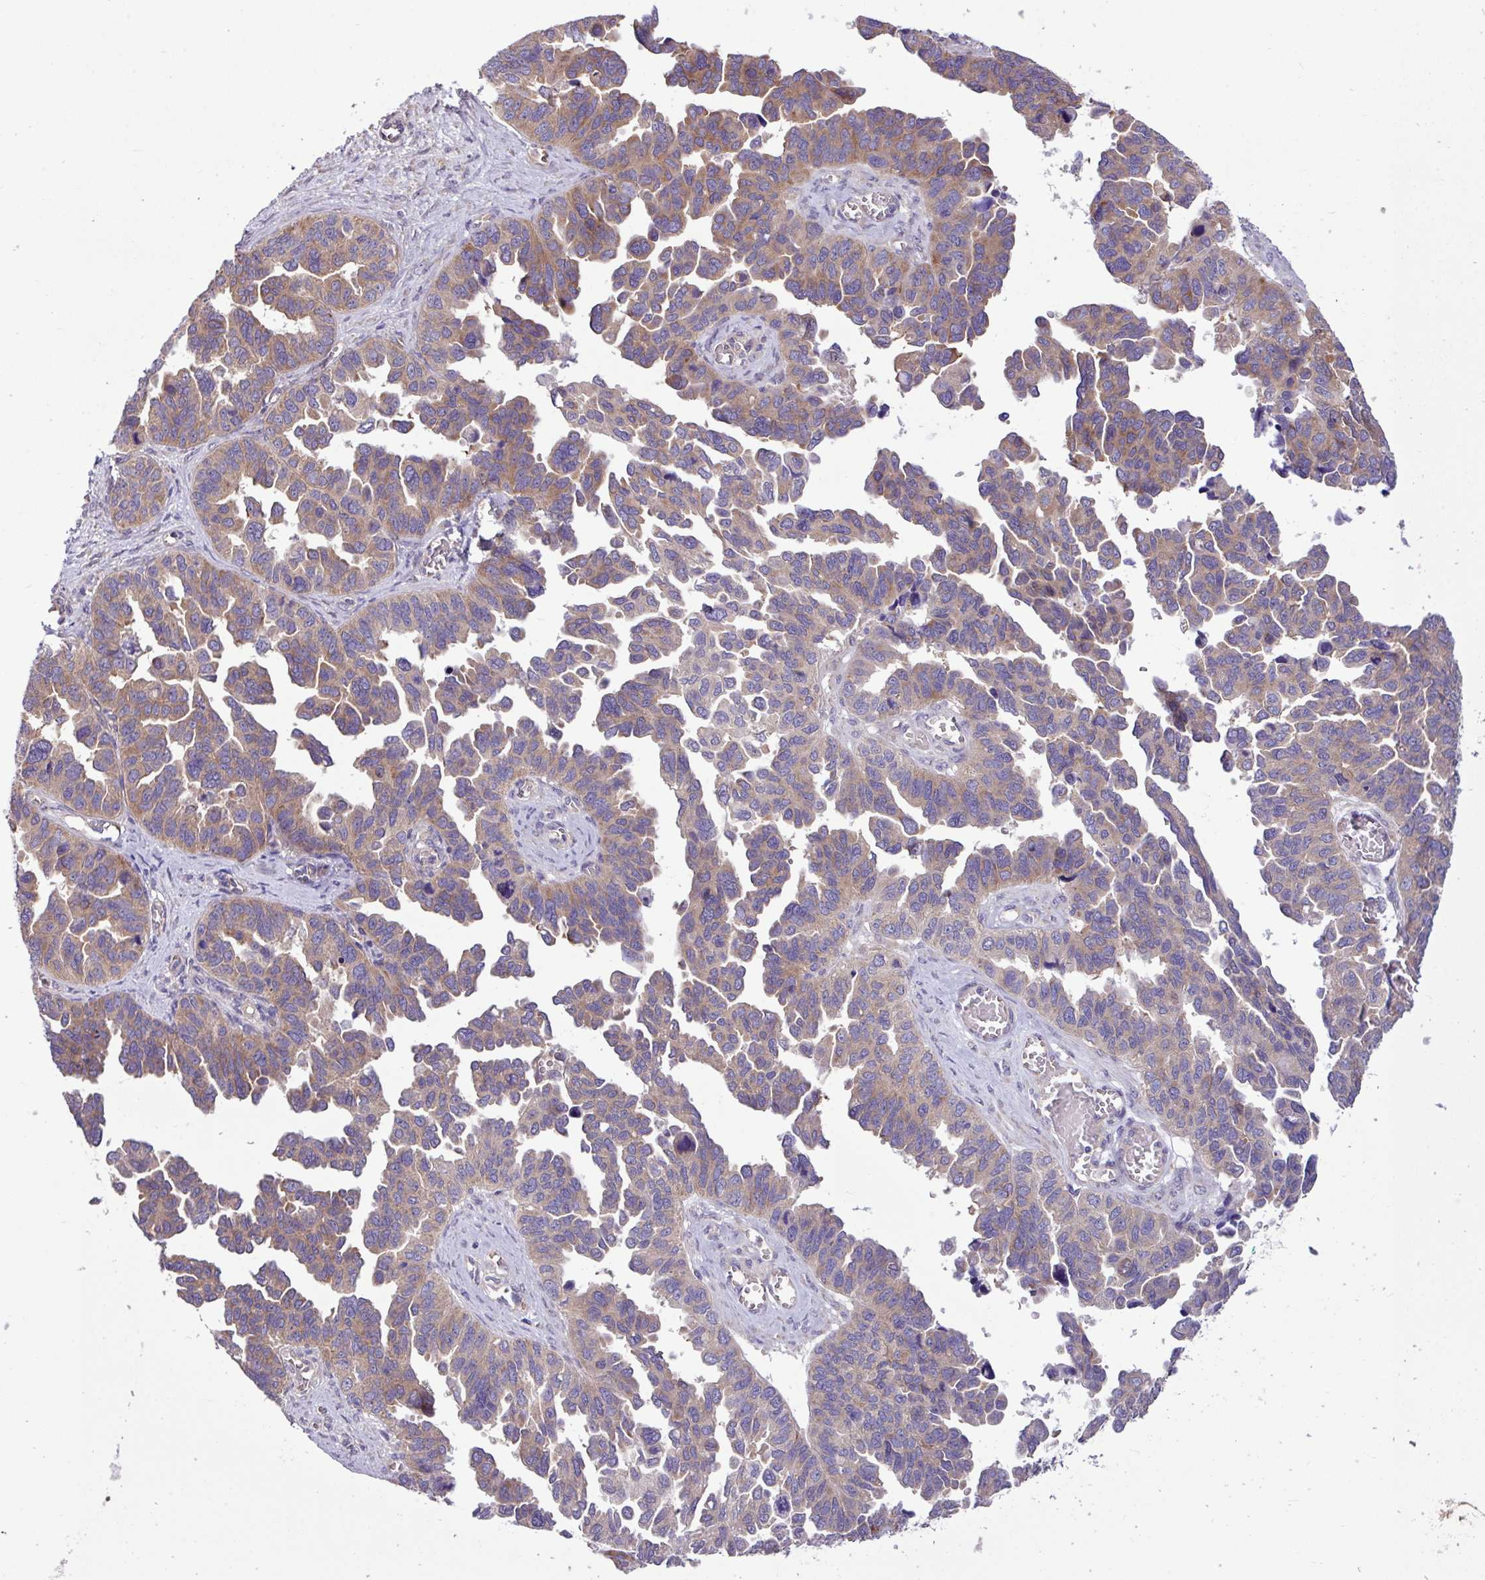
{"staining": {"intensity": "moderate", "quantity": ">75%", "location": "cytoplasmic/membranous"}, "tissue": "ovarian cancer", "cell_type": "Tumor cells", "image_type": "cancer", "snomed": [{"axis": "morphology", "description": "Cystadenocarcinoma, serous, NOS"}, {"axis": "topography", "description": "Ovary"}], "caption": "Tumor cells reveal medium levels of moderate cytoplasmic/membranous staining in approximately >75% of cells in ovarian cancer (serous cystadenocarcinoma). (Brightfield microscopy of DAB IHC at high magnification).", "gene": "MROH2A", "patient": {"sex": "female", "age": 64}}